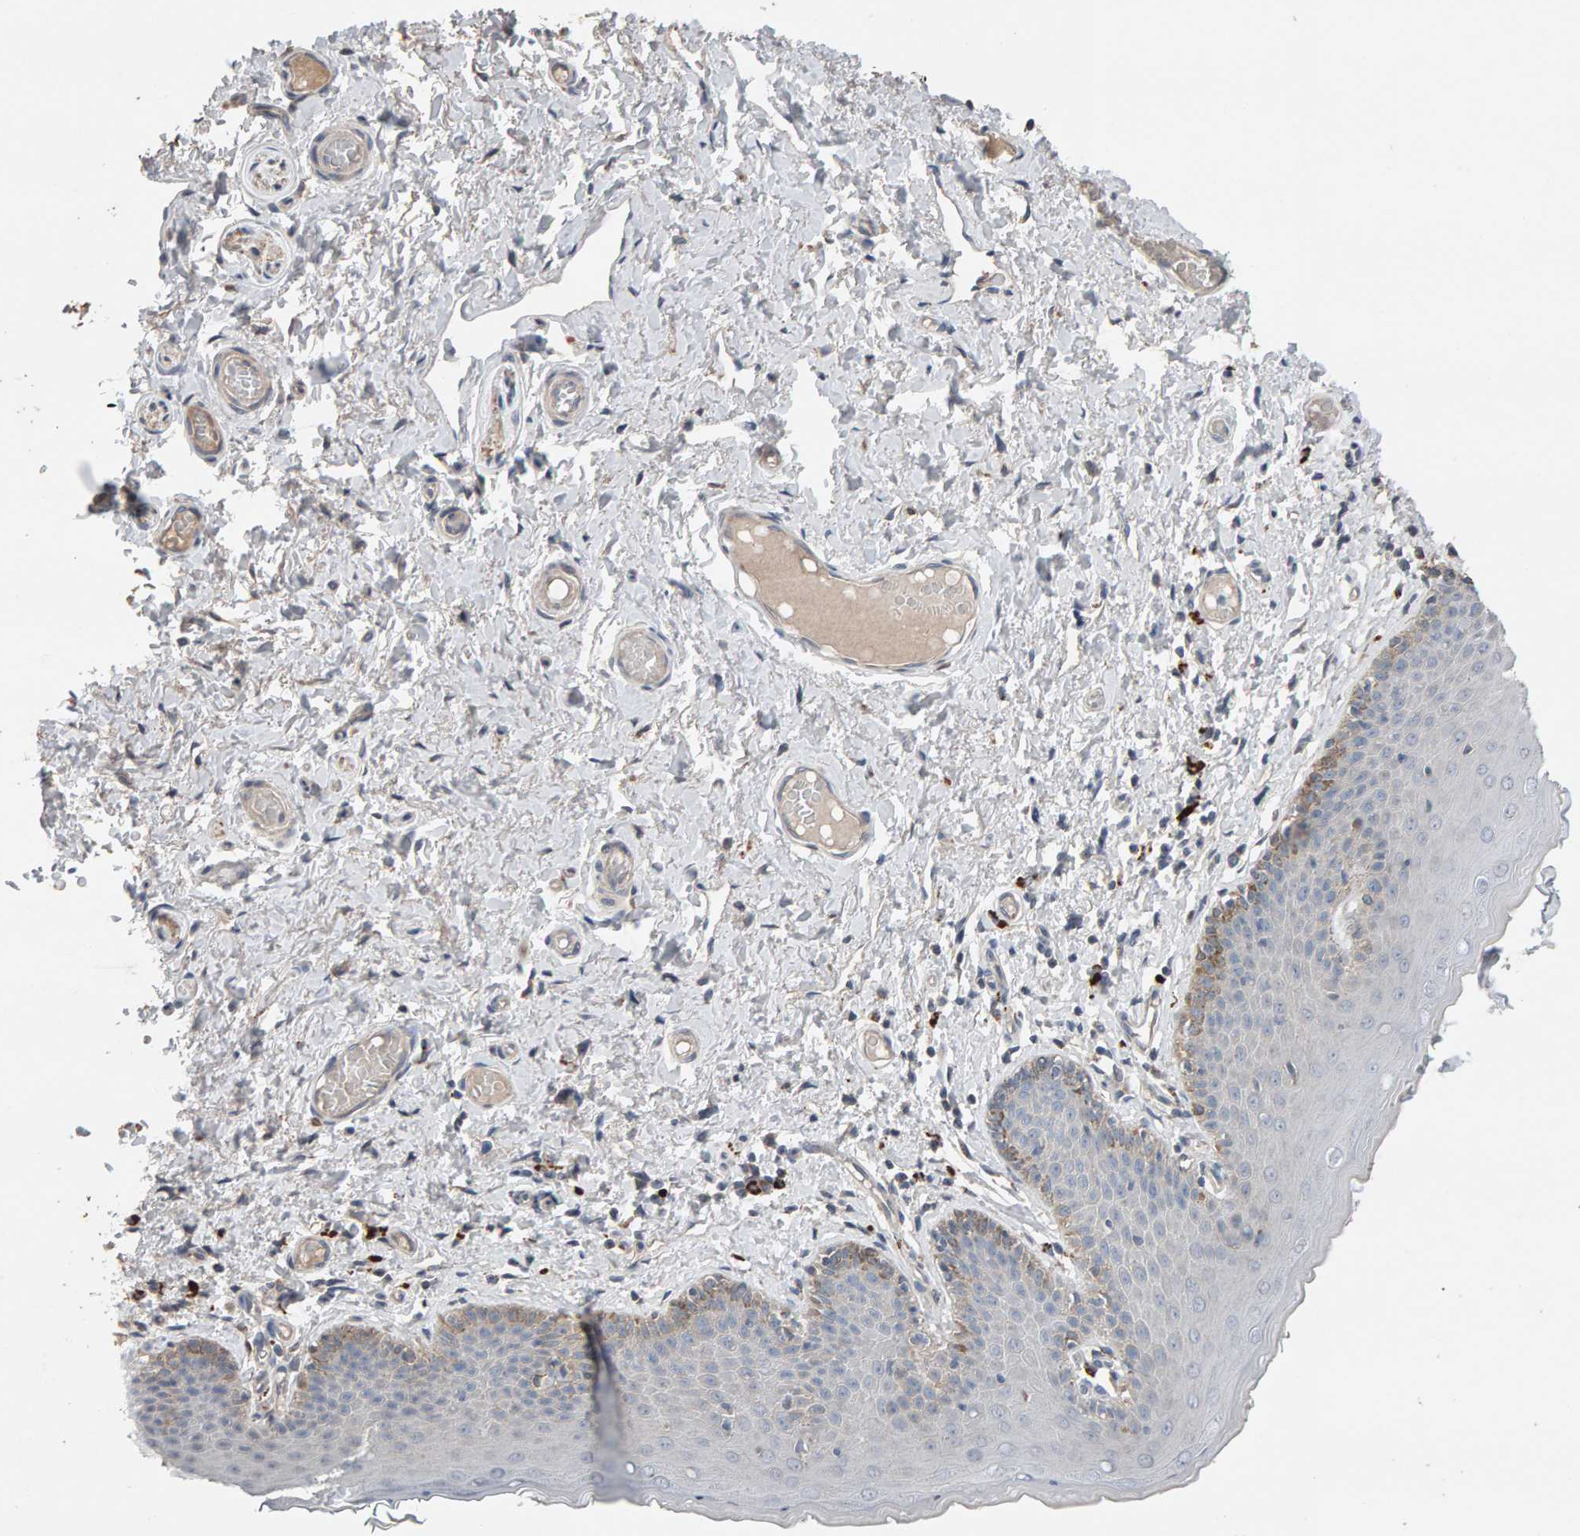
{"staining": {"intensity": "moderate", "quantity": "<25%", "location": "cytoplasmic/membranous"}, "tissue": "skin", "cell_type": "Epidermal cells", "image_type": "normal", "snomed": [{"axis": "morphology", "description": "Normal tissue, NOS"}, {"axis": "topography", "description": "Vulva"}], "caption": "An IHC image of unremarkable tissue is shown. Protein staining in brown labels moderate cytoplasmic/membranous positivity in skin within epidermal cells.", "gene": "IPPK", "patient": {"sex": "female", "age": 66}}